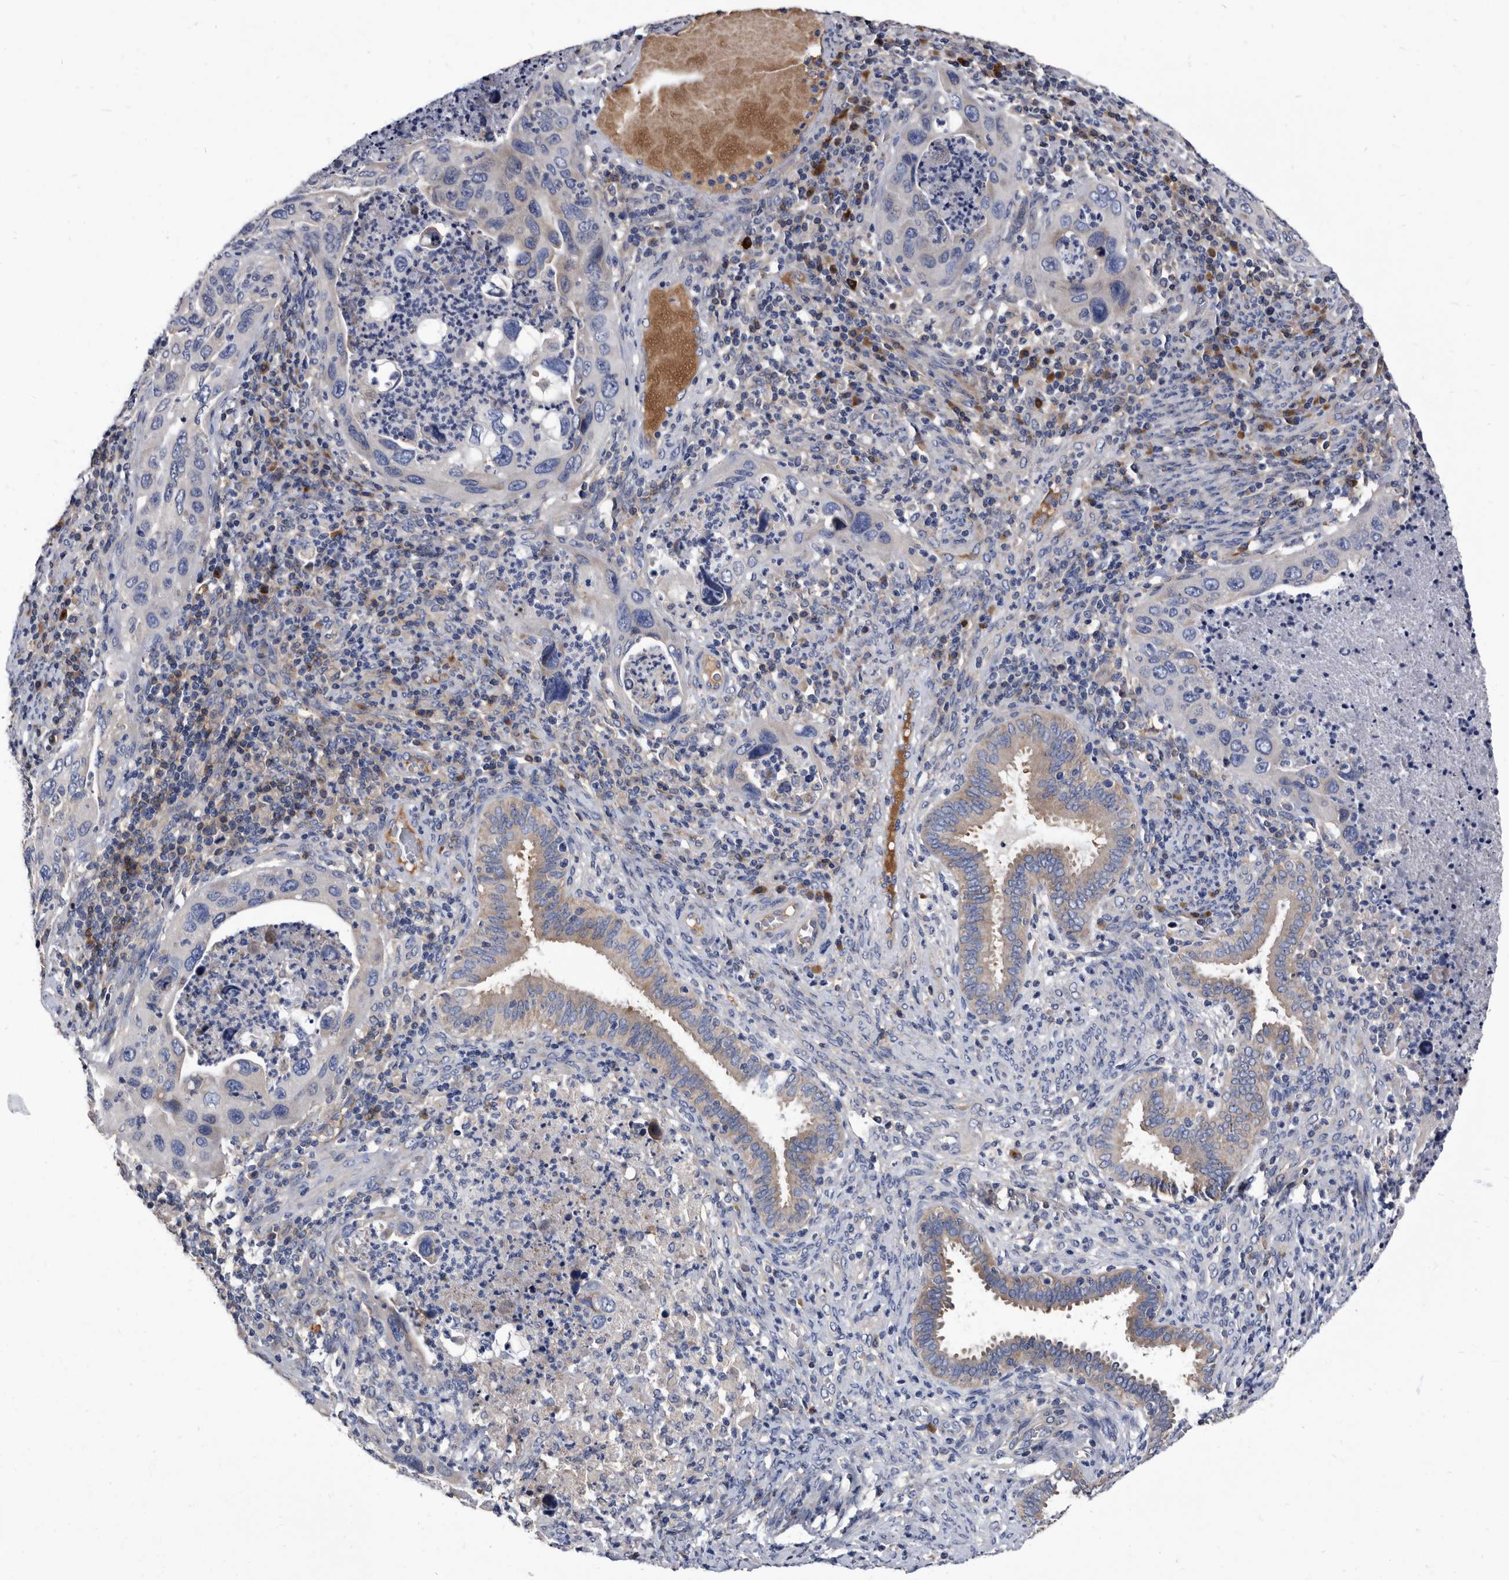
{"staining": {"intensity": "negative", "quantity": "none", "location": "none"}, "tissue": "cervical cancer", "cell_type": "Tumor cells", "image_type": "cancer", "snomed": [{"axis": "morphology", "description": "Squamous cell carcinoma, NOS"}, {"axis": "topography", "description": "Cervix"}], "caption": "An immunohistochemistry micrograph of cervical cancer (squamous cell carcinoma) is shown. There is no staining in tumor cells of cervical cancer (squamous cell carcinoma).", "gene": "DTNBP1", "patient": {"sex": "female", "age": 38}}